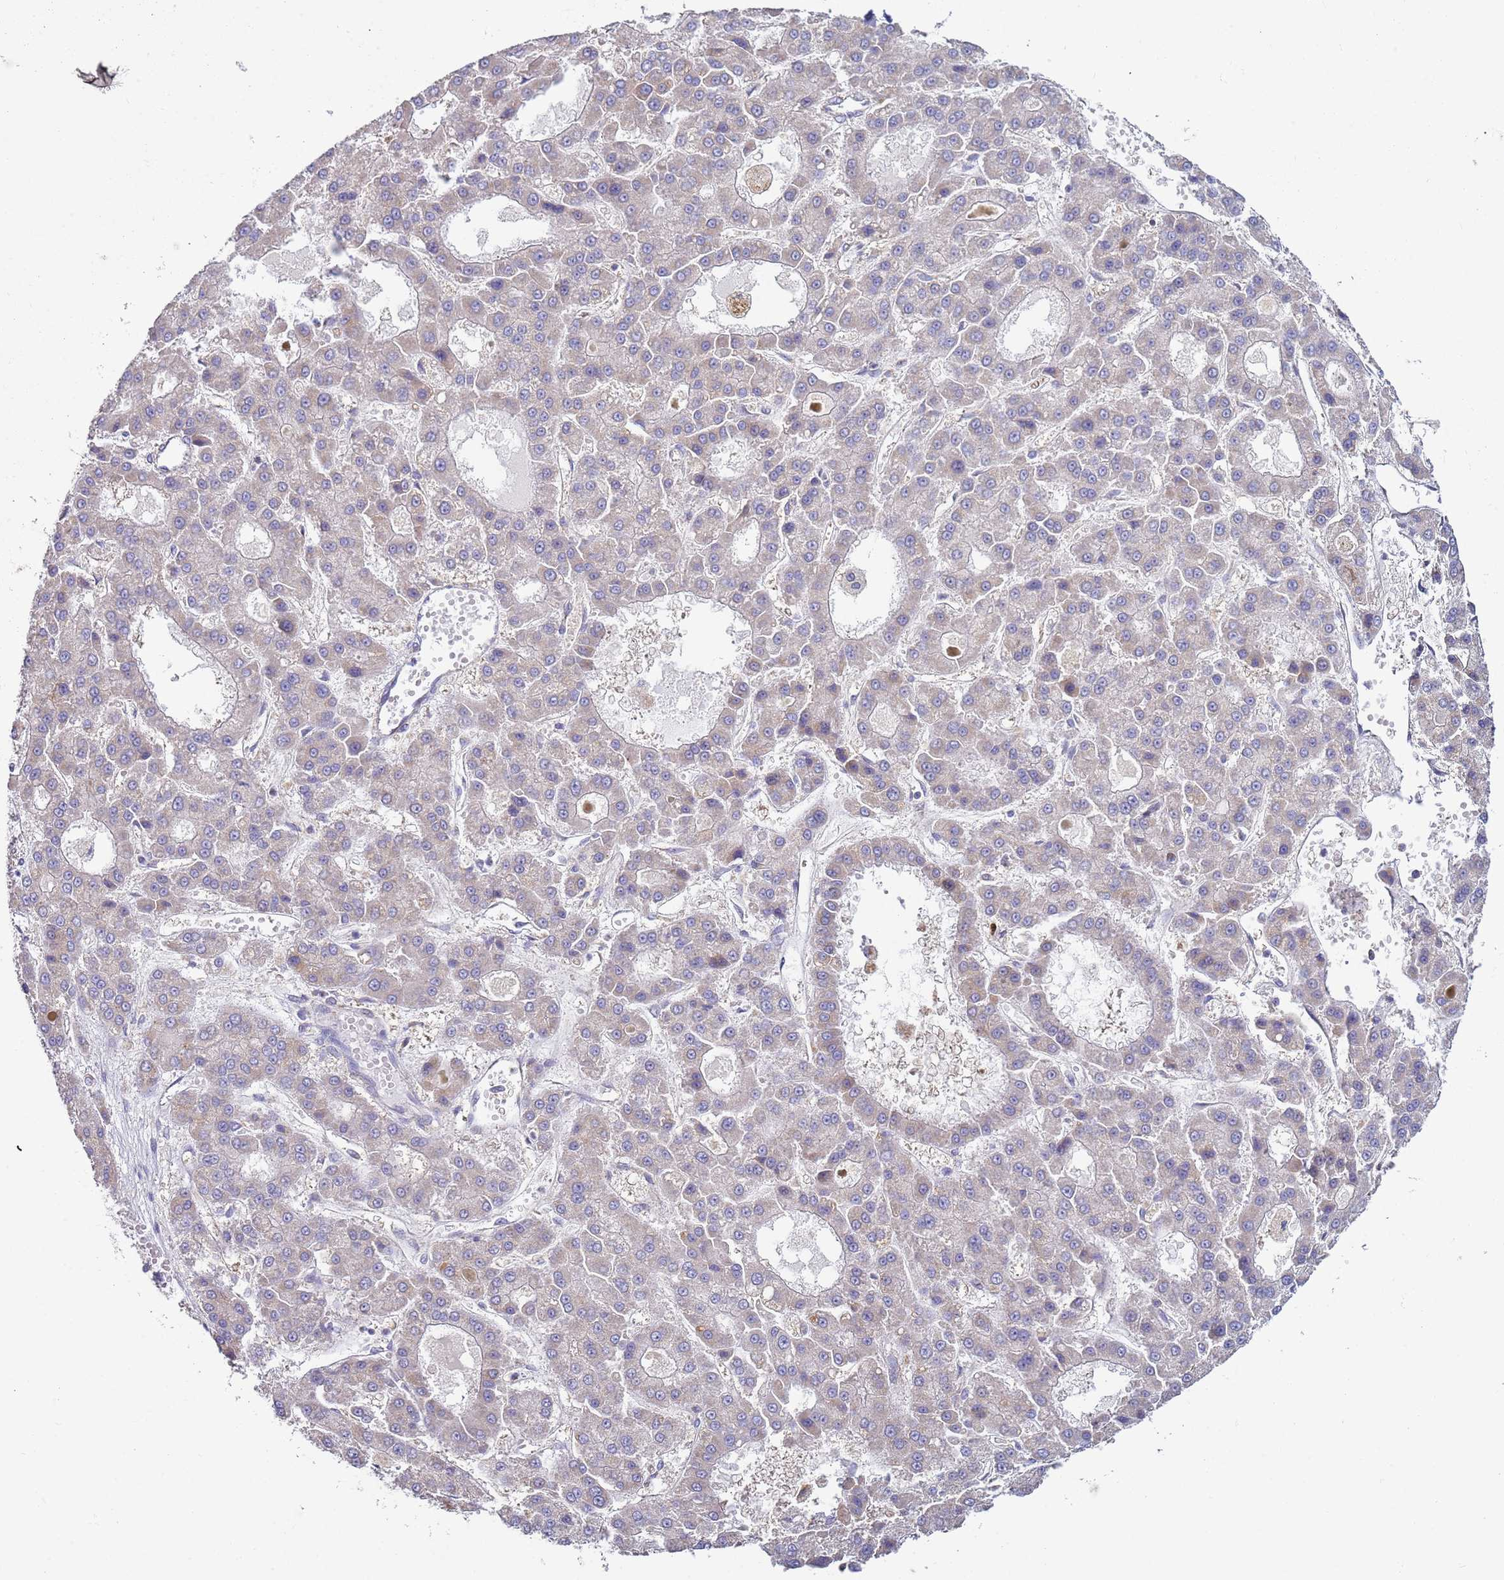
{"staining": {"intensity": "negative", "quantity": "none", "location": "none"}, "tissue": "liver cancer", "cell_type": "Tumor cells", "image_type": "cancer", "snomed": [{"axis": "morphology", "description": "Carcinoma, Hepatocellular, NOS"}, {"axis": "topography", "description": "Liver"}], "caption": "Hepatocellular carcinoma (liver) was stained to show a protein in brown. There is no significant positivity in tumor cells. (DAB immunohistochemistry with hematoxylin counter stain).", "gene": "DIP2B", "patient": {"sex": "male", "age": 70}}